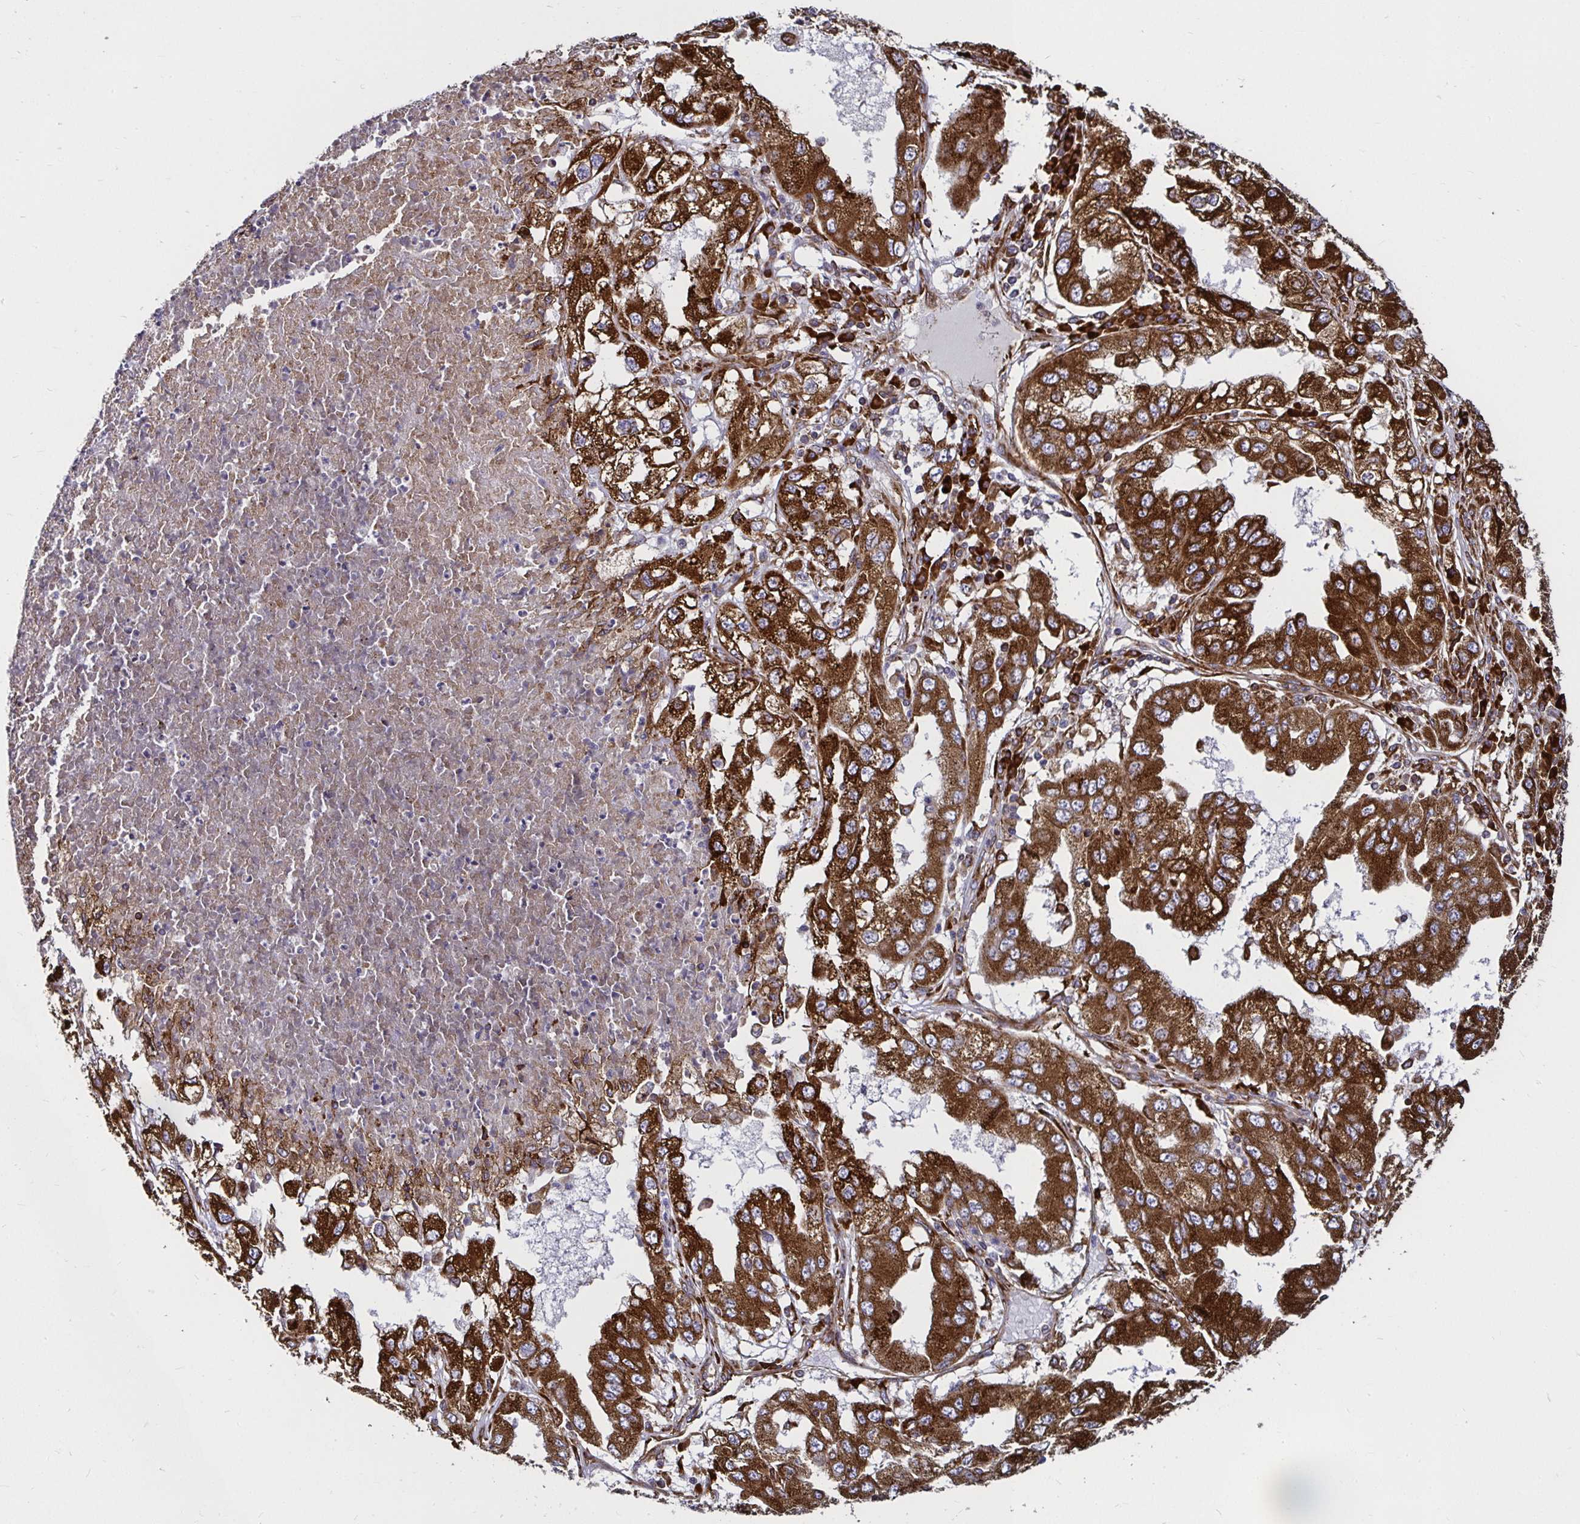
{"staining": {"intensity": "strong", "quantity": ">75%", "location": "cytoplasmic/membranous"}, "tissue": "lung cancer", "cell_type": "Tumor cells", "image_type": "cancer", "snomed": [{"axis": "morphology", "description": "Adenocarcinoma, NOS"}, {"axis": "morphology", "description": "Adenocarcinoma primary or metastatic"}, {"axis": "topography", "description": "Lung"}], "caption": "DAB (3,3'-diaminobenzidine) immunohistochemical staining of lung adenocarcinoma displays strong cytoplasmic/membranous protein staining in about >75% of tumor cells.", "gene": "SMYD3", "patient": {"sex": "male", "age": 74}}